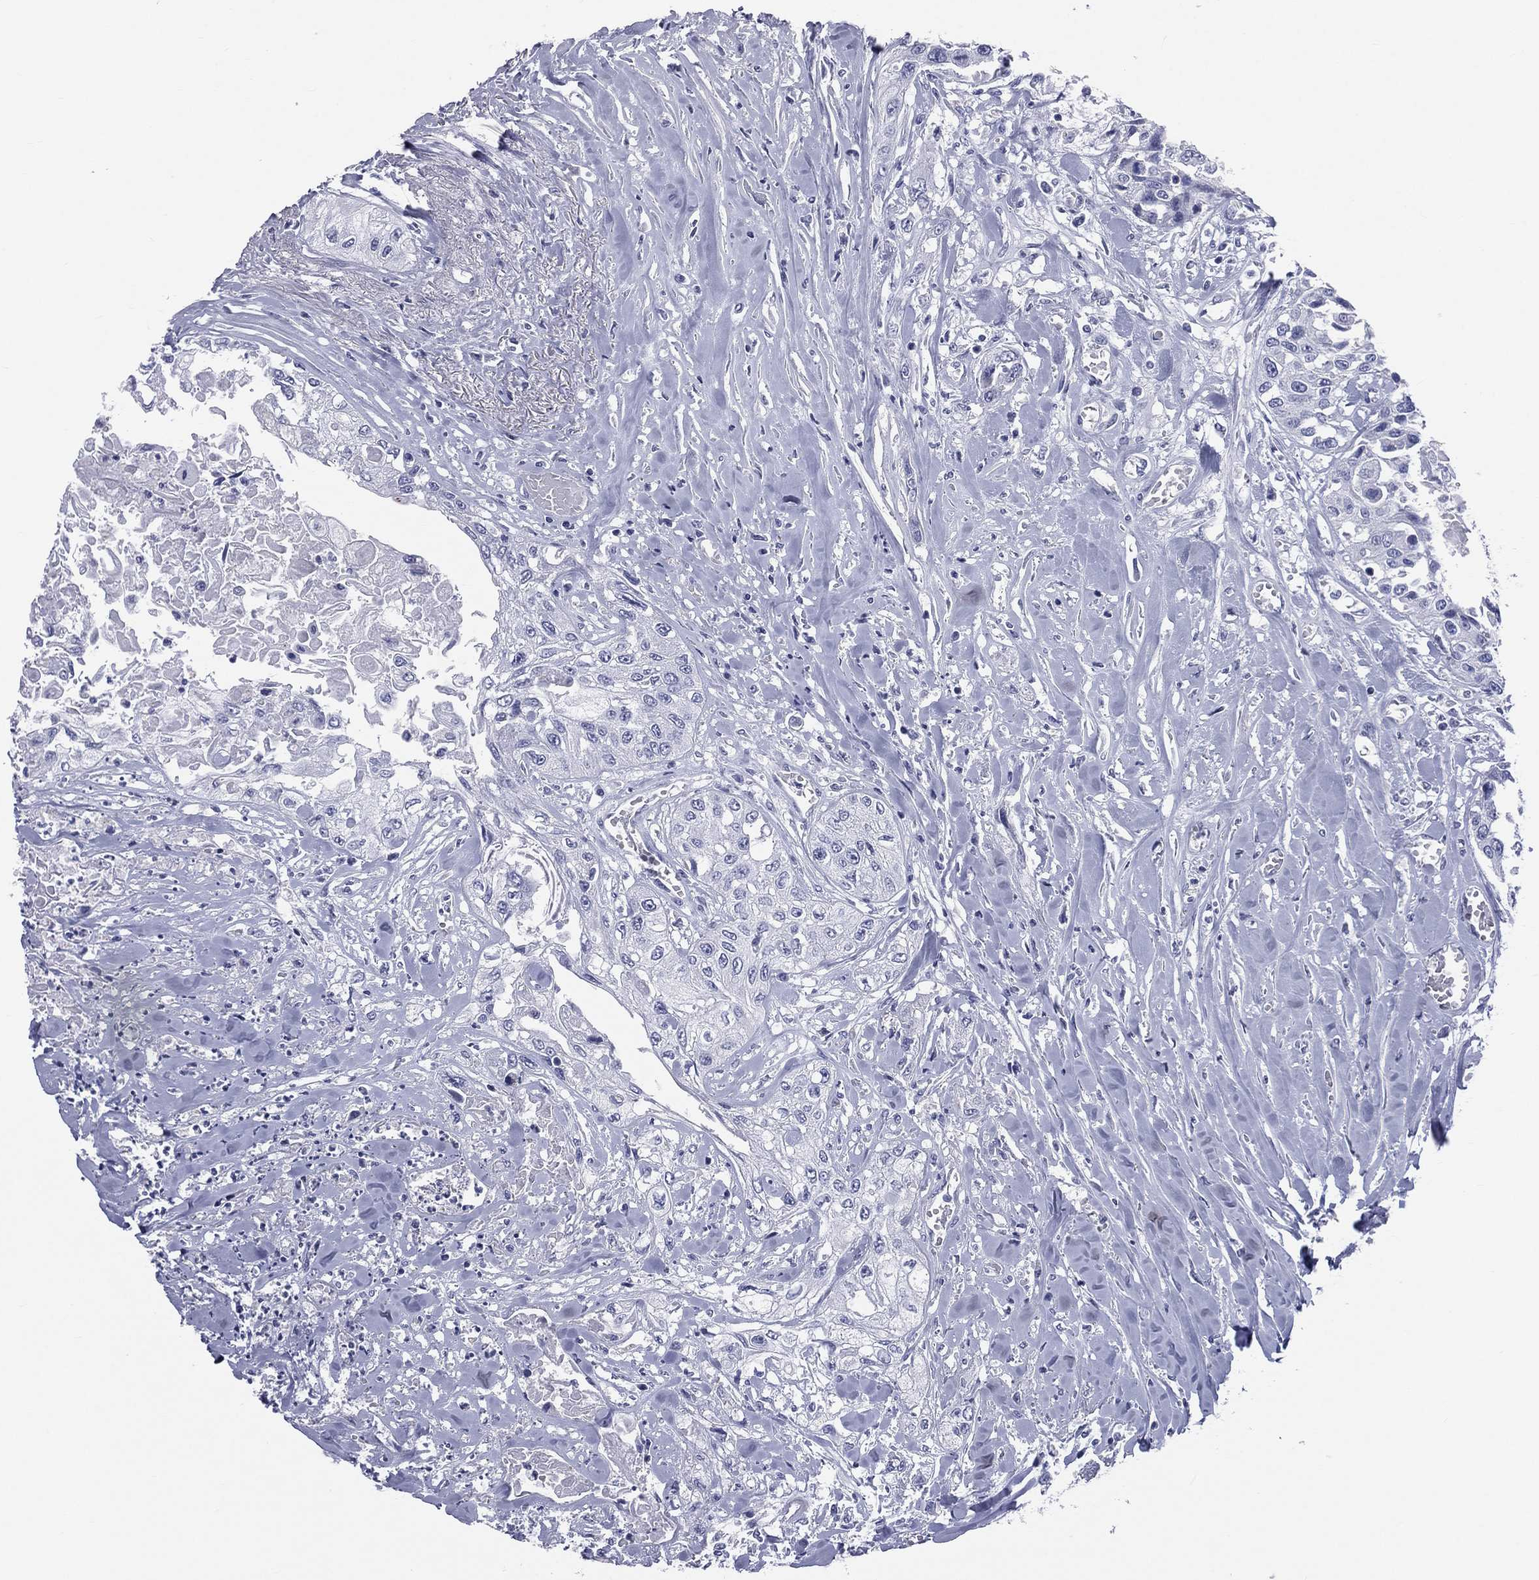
{"staining": {"intensity": "negative", "quantity": "none", "location": "none"}, "tissue": "head and neck cancer", "cell_type": "Tumor cells", "image_type": "cancer", "snomed": [{"axis": "morphology", "description": "Normal tissue, NOS"}, {"axis": "morphology", "description": "Squamous cell carcinoma, NOS"}, {"axis": "topography", "description": "Oral tissue"}, {"axis": "topography", "description": "Peripheral nerve tissue"}, {"axis": "topography", "description": "Head-Neck"}], "caption": "Immunohistochemistry (IHC) photomicrograph of neoplastic tissue: human head and neck squamous cell carcinoma stained with DAB (3,3'-diaminobenzidine) displays no significant protein staining in tumor cells.", "gene": "MLN", "patient": {"sex": "female", "age": 59}}